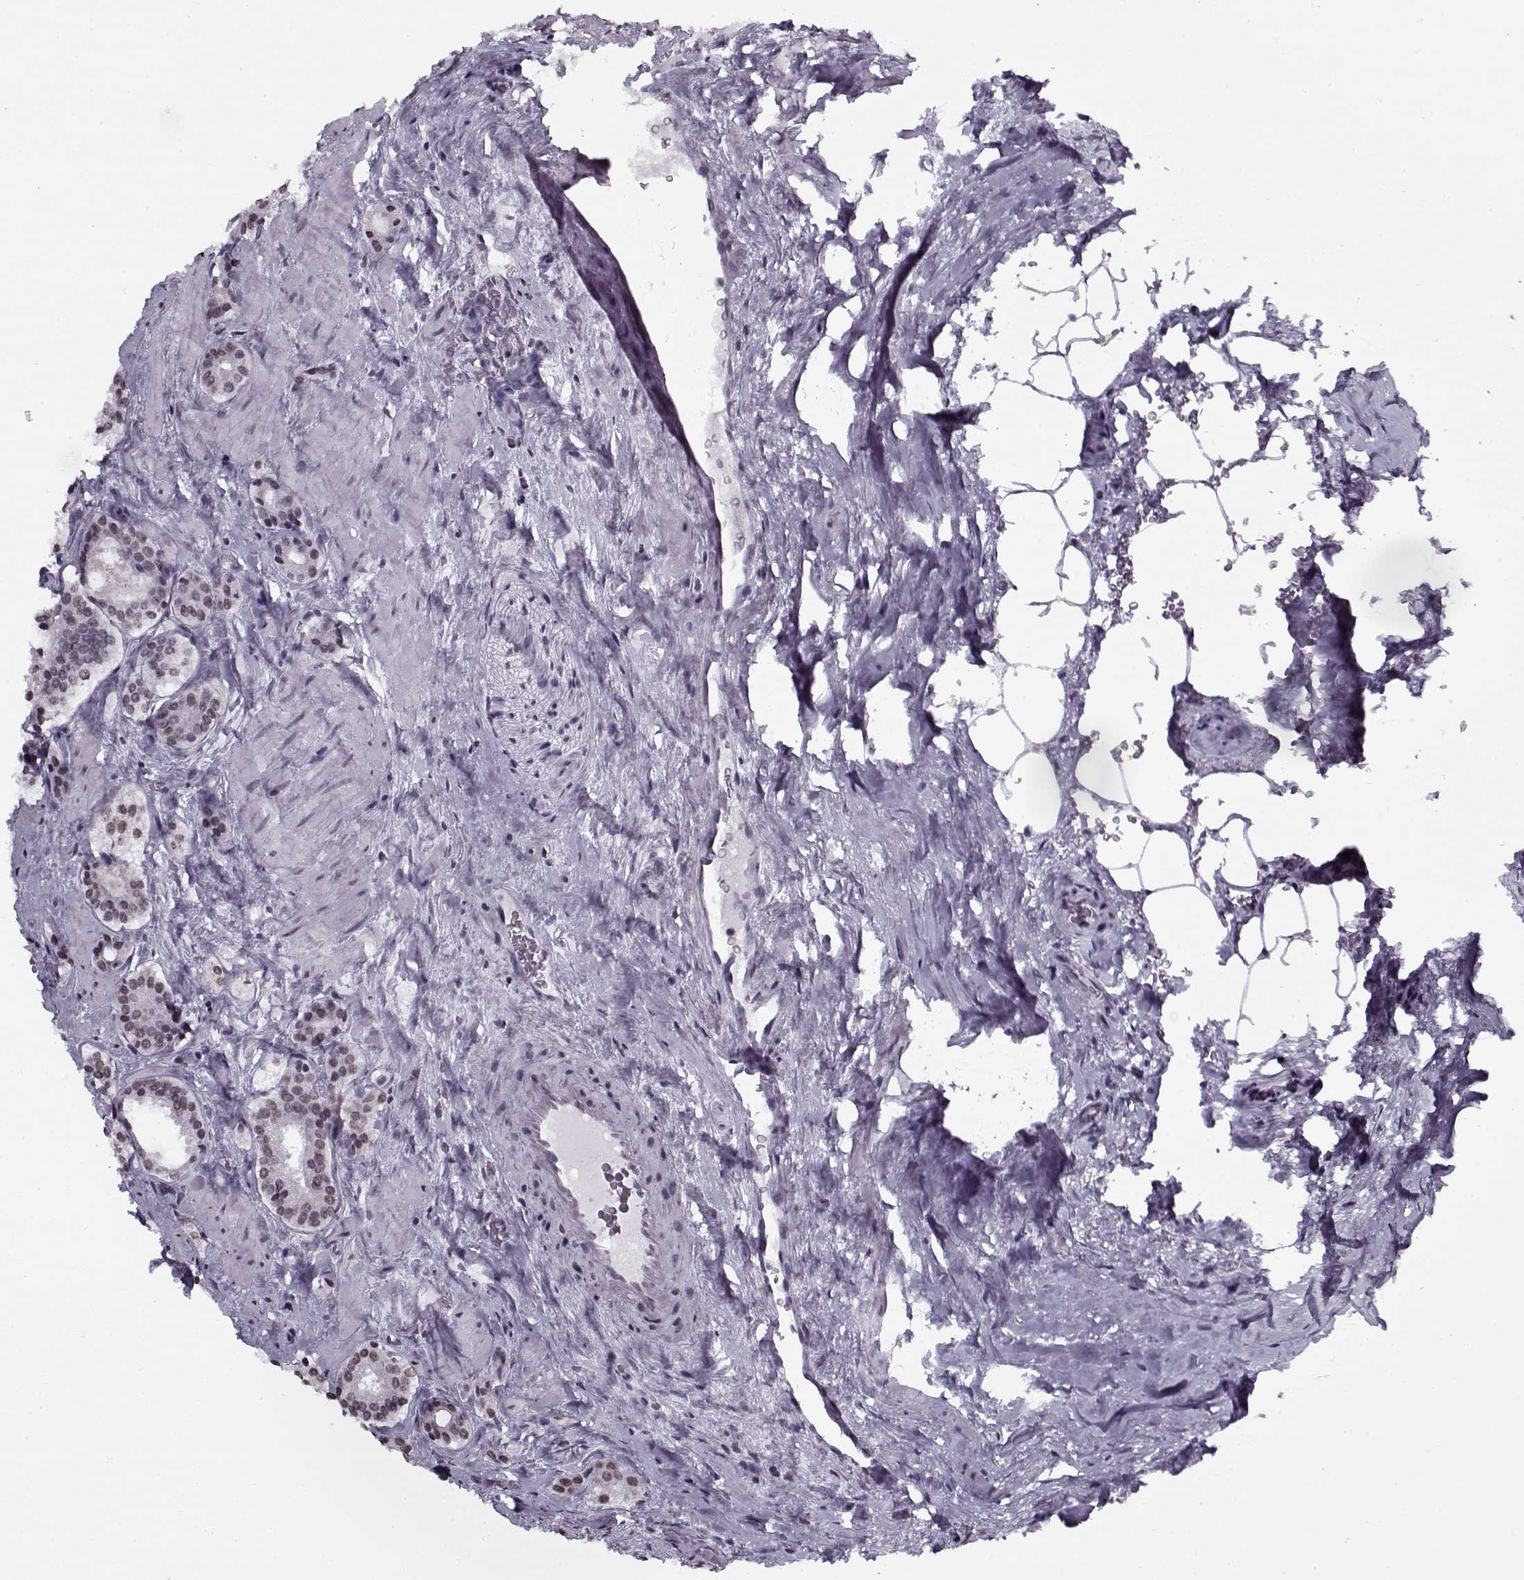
{"staining": {"intensity": "weak", "quantity": "<25%", "location": "nuclear"}, "tissue": "prostate cancer", "cell_type": "Tumor cells", "image_type": "cancer", "snomed": [{"axis": "morphology", "description": "Adenocarcinoma, NOS"}, {"axis": "morphology", "description": "Adenocarcinoma, High grade"}, {"axis": "topography", "description": "Prostate"}], "caption": "Adenocarcinoma (high-grade) (prostate) was stained to show a protein in brown. There is no significant positivity in tumor cells.", "gene": "PRMT8", "patient": {"sex": "male", "age": 62}}